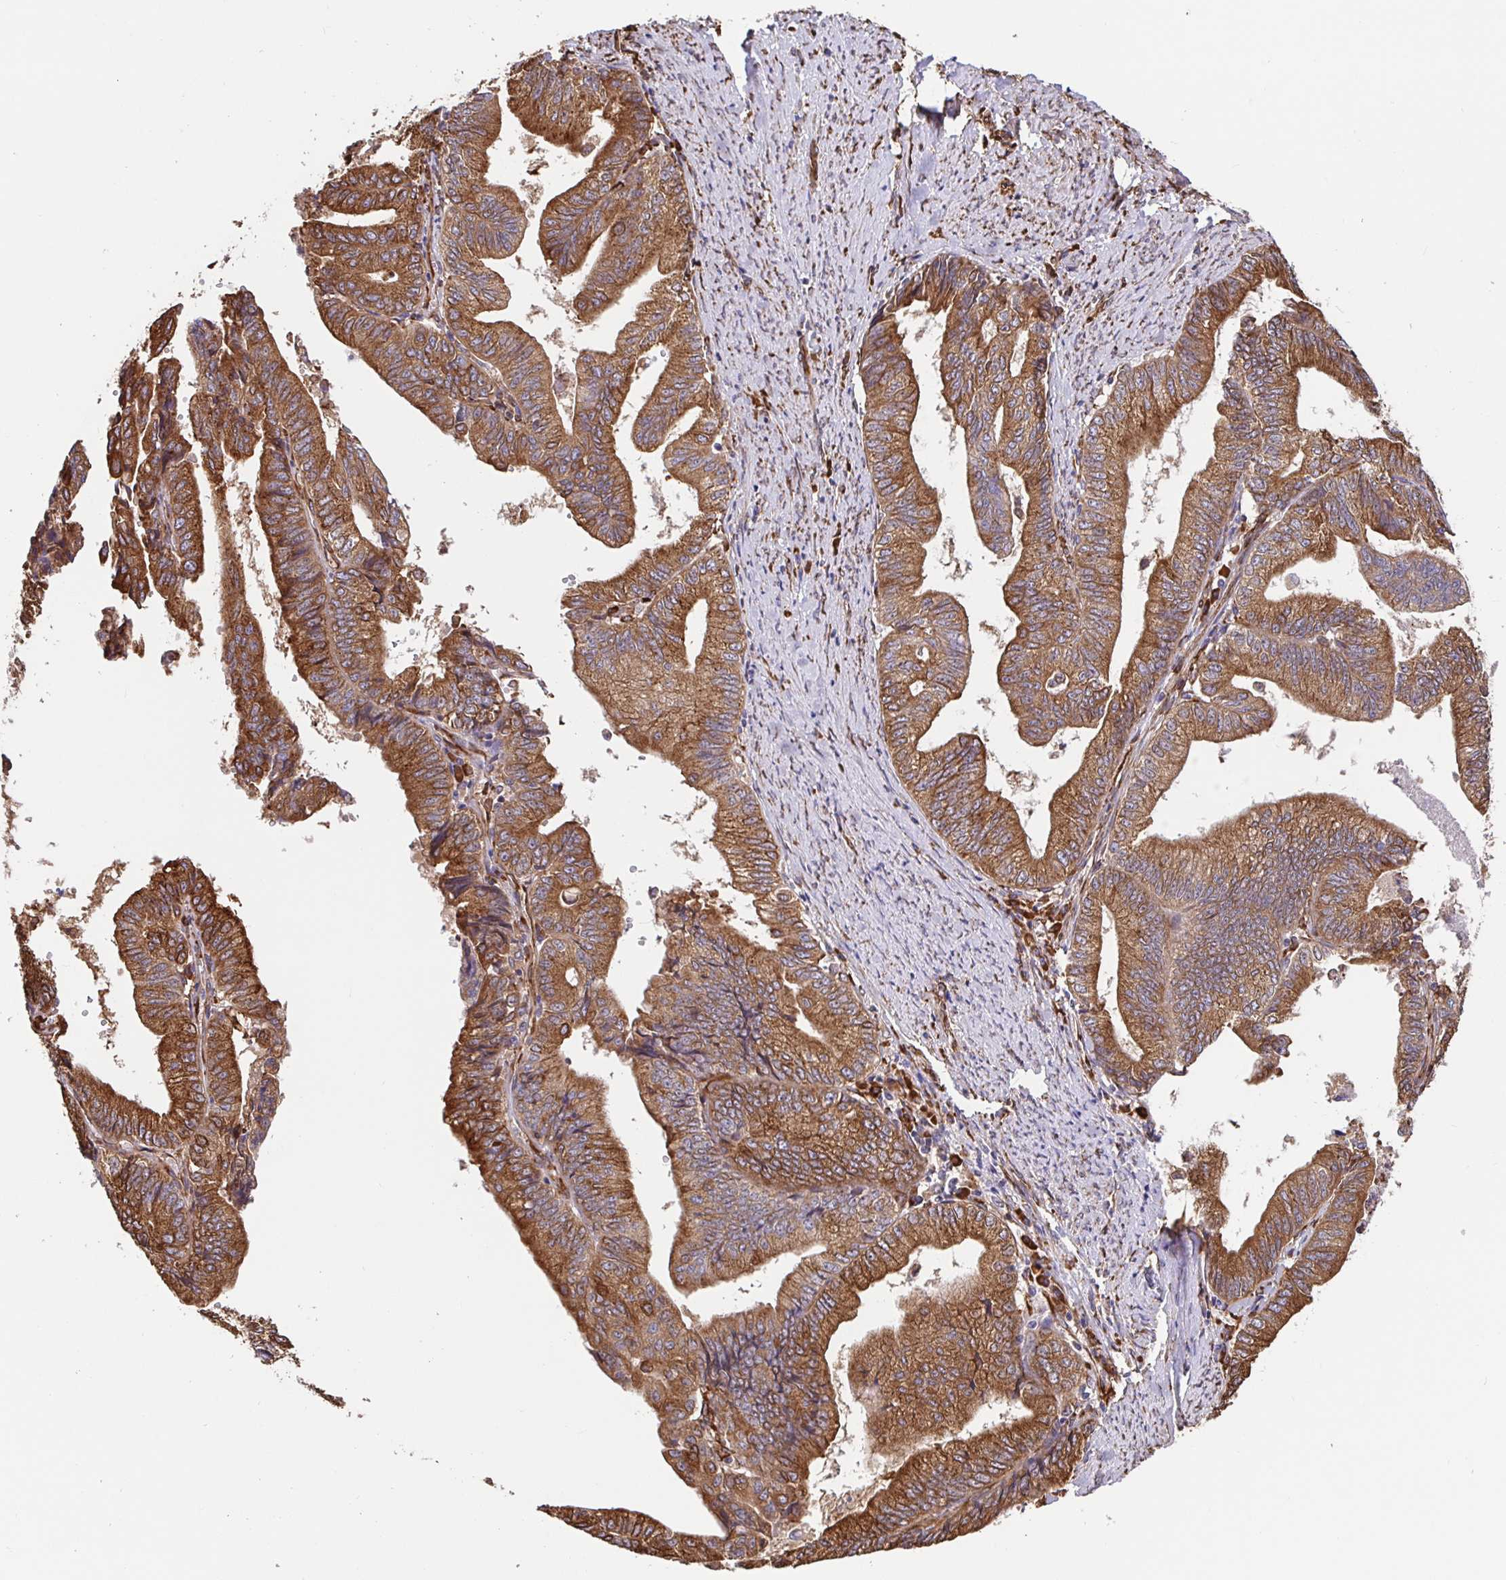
{"staining": {"intensity": "strong", "quantity": ">75%", "location": "cytoplasmic/membranous"}, "tissue": "endometrial cancer", "cell_type": "Tumor cells", "image_type": "cancer", "snomed": [{"axis": "morphology", "description": "Adenocarcinoma, NOS"}, {"axis": "topography", "description": "Endometrium"}], "caption": "A photomicrograph of human endometrial cancer (adenocarcinoma) stained for a protein exhibits strong cytoplasmic/membranous brown staining in tumor cells. (Brightfield microscopy of DAB IHC at high magnification).", "gene": "MAOA", "patient": {"sex": "female", "age": 65}}